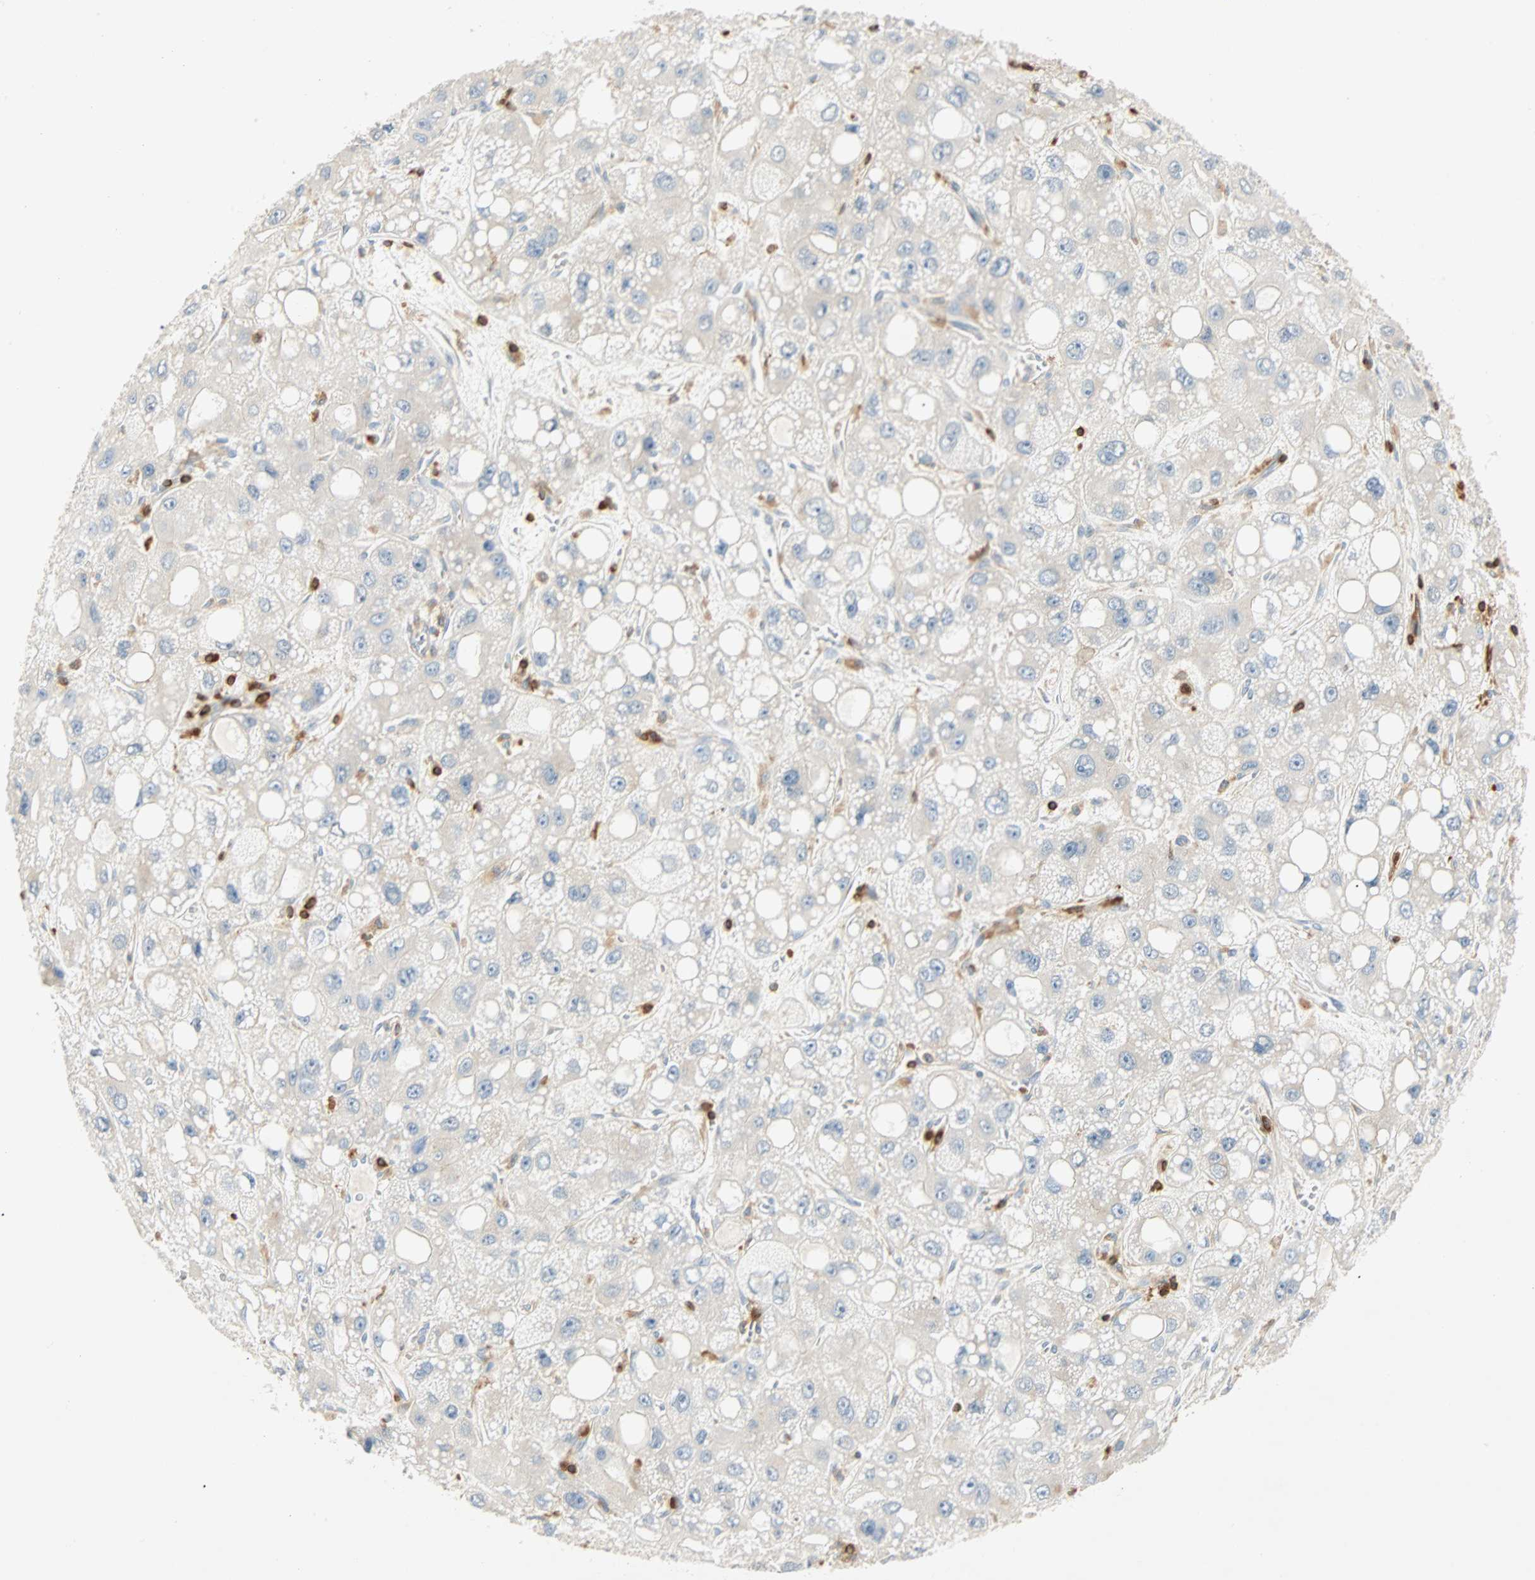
{"staining": {"intensity": "negative", "quantity": "none", "location": "none"}, "tissue": "liver cancer", "cell_type": "Tumor cells", "image_type": "cancer", "snomed": [{"axis": "morphology", "description": "Carcinoma, Hepatocellular, NOS"}, {"axis": "topography", "description": "Liver"}], "caption": "DAB immunohistochemical staining of liver hepatocellular carcinoma displays no significant positivity in tumor cells.", "gene": "FMNL1", "patient": {"sex": "male", "age": 55}}